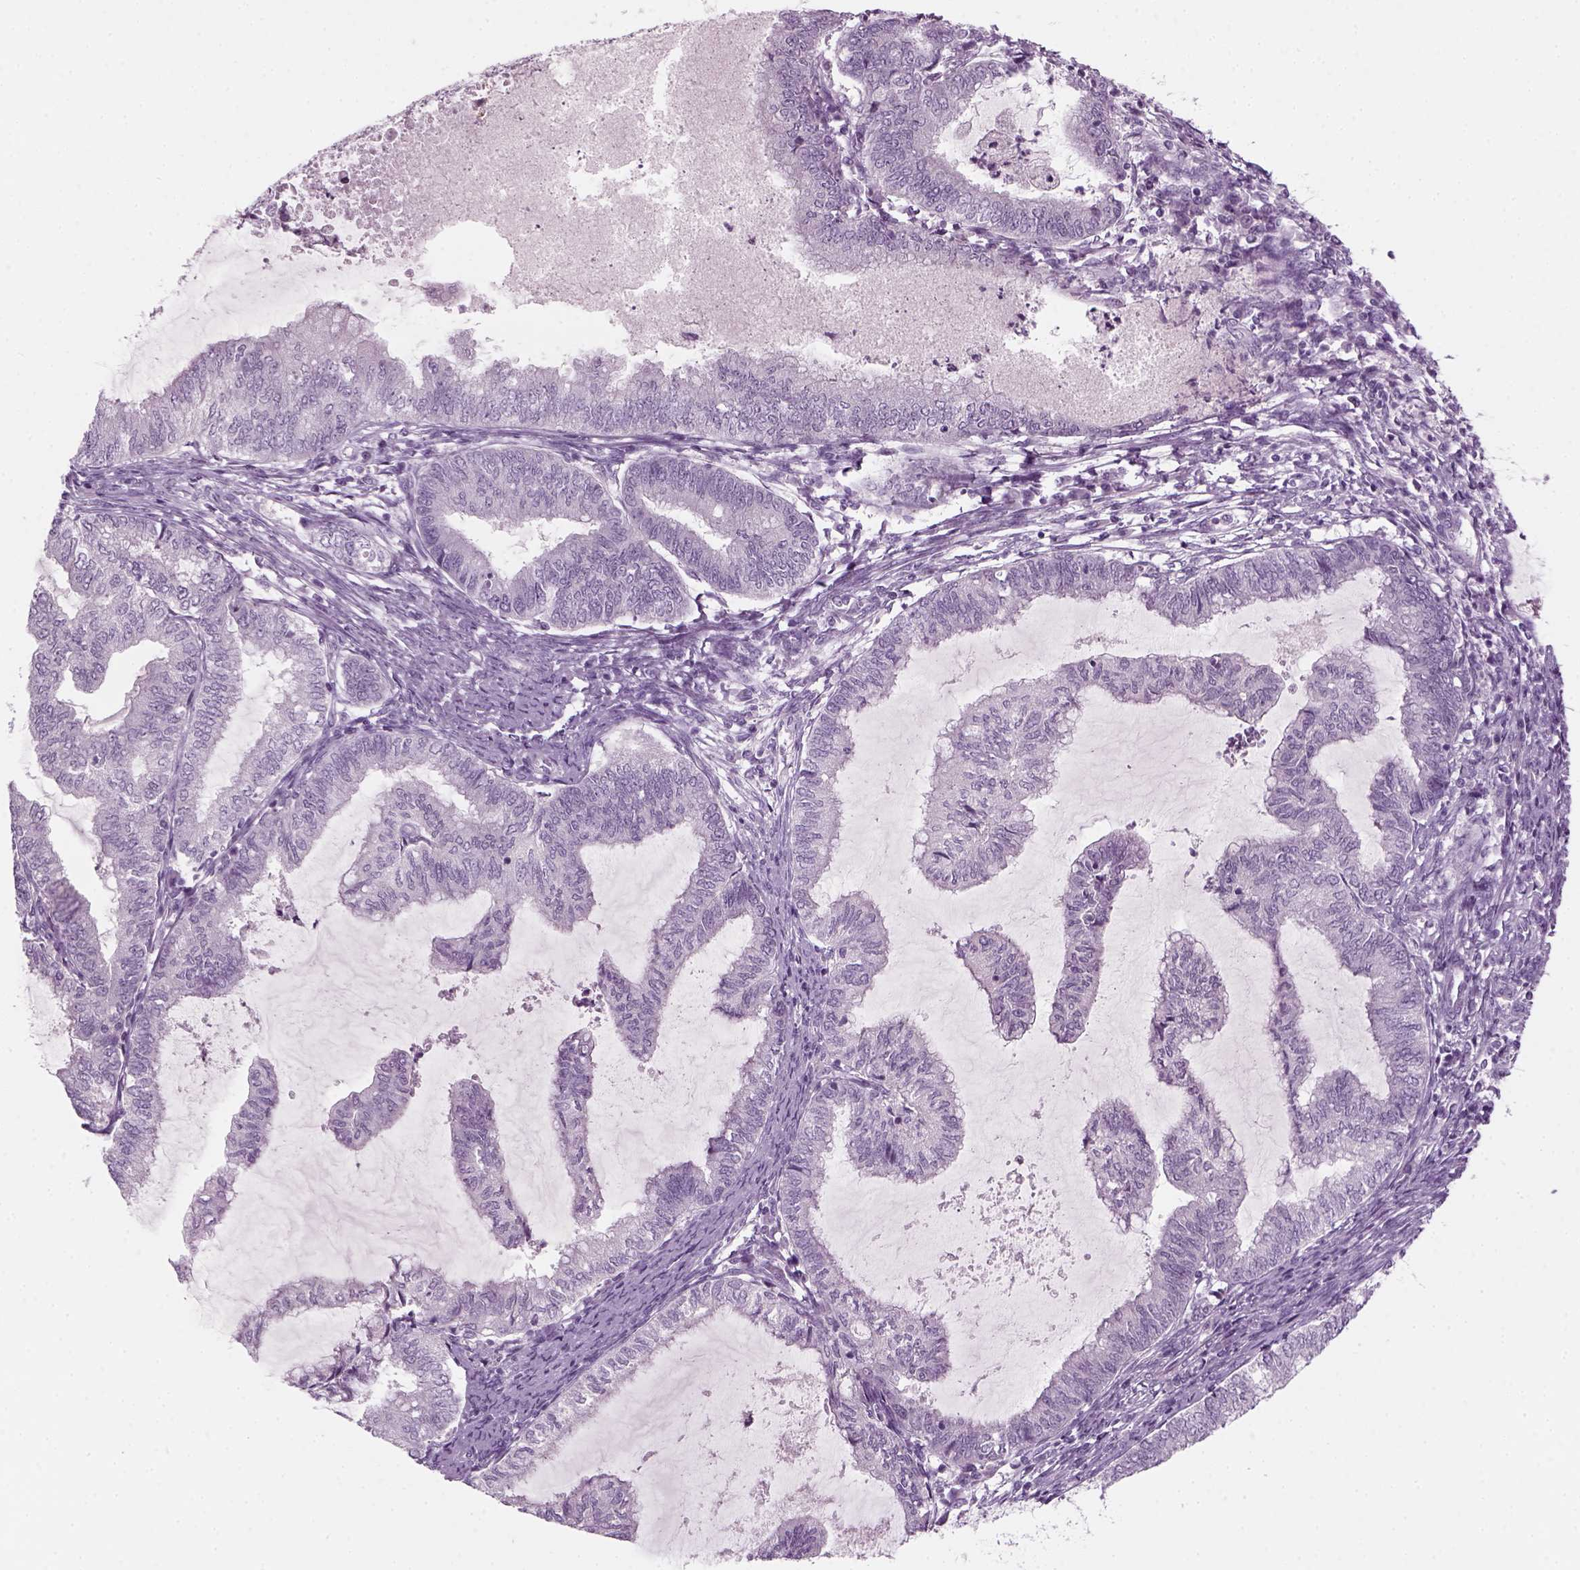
{"staining": {"intensity": "negative", "quantity": "none", "location": "none"}, "tissue": "endometrial cancer", "cell_type": "Tumor cells", "image_type": "cancer", "snomed": [{"axis": "morphology", "description": "Adenocarcinoma, NOS"}, {"axis": "topography", "description": "Endometrium"}], "caption": "IHC histopathology image of human adenocarcinoma (endometrial) stained for a protein (brown), which reveals no expression in tumor cells.", "gene": "KRT75", "patient": {"sex": "female", "age": 79}}